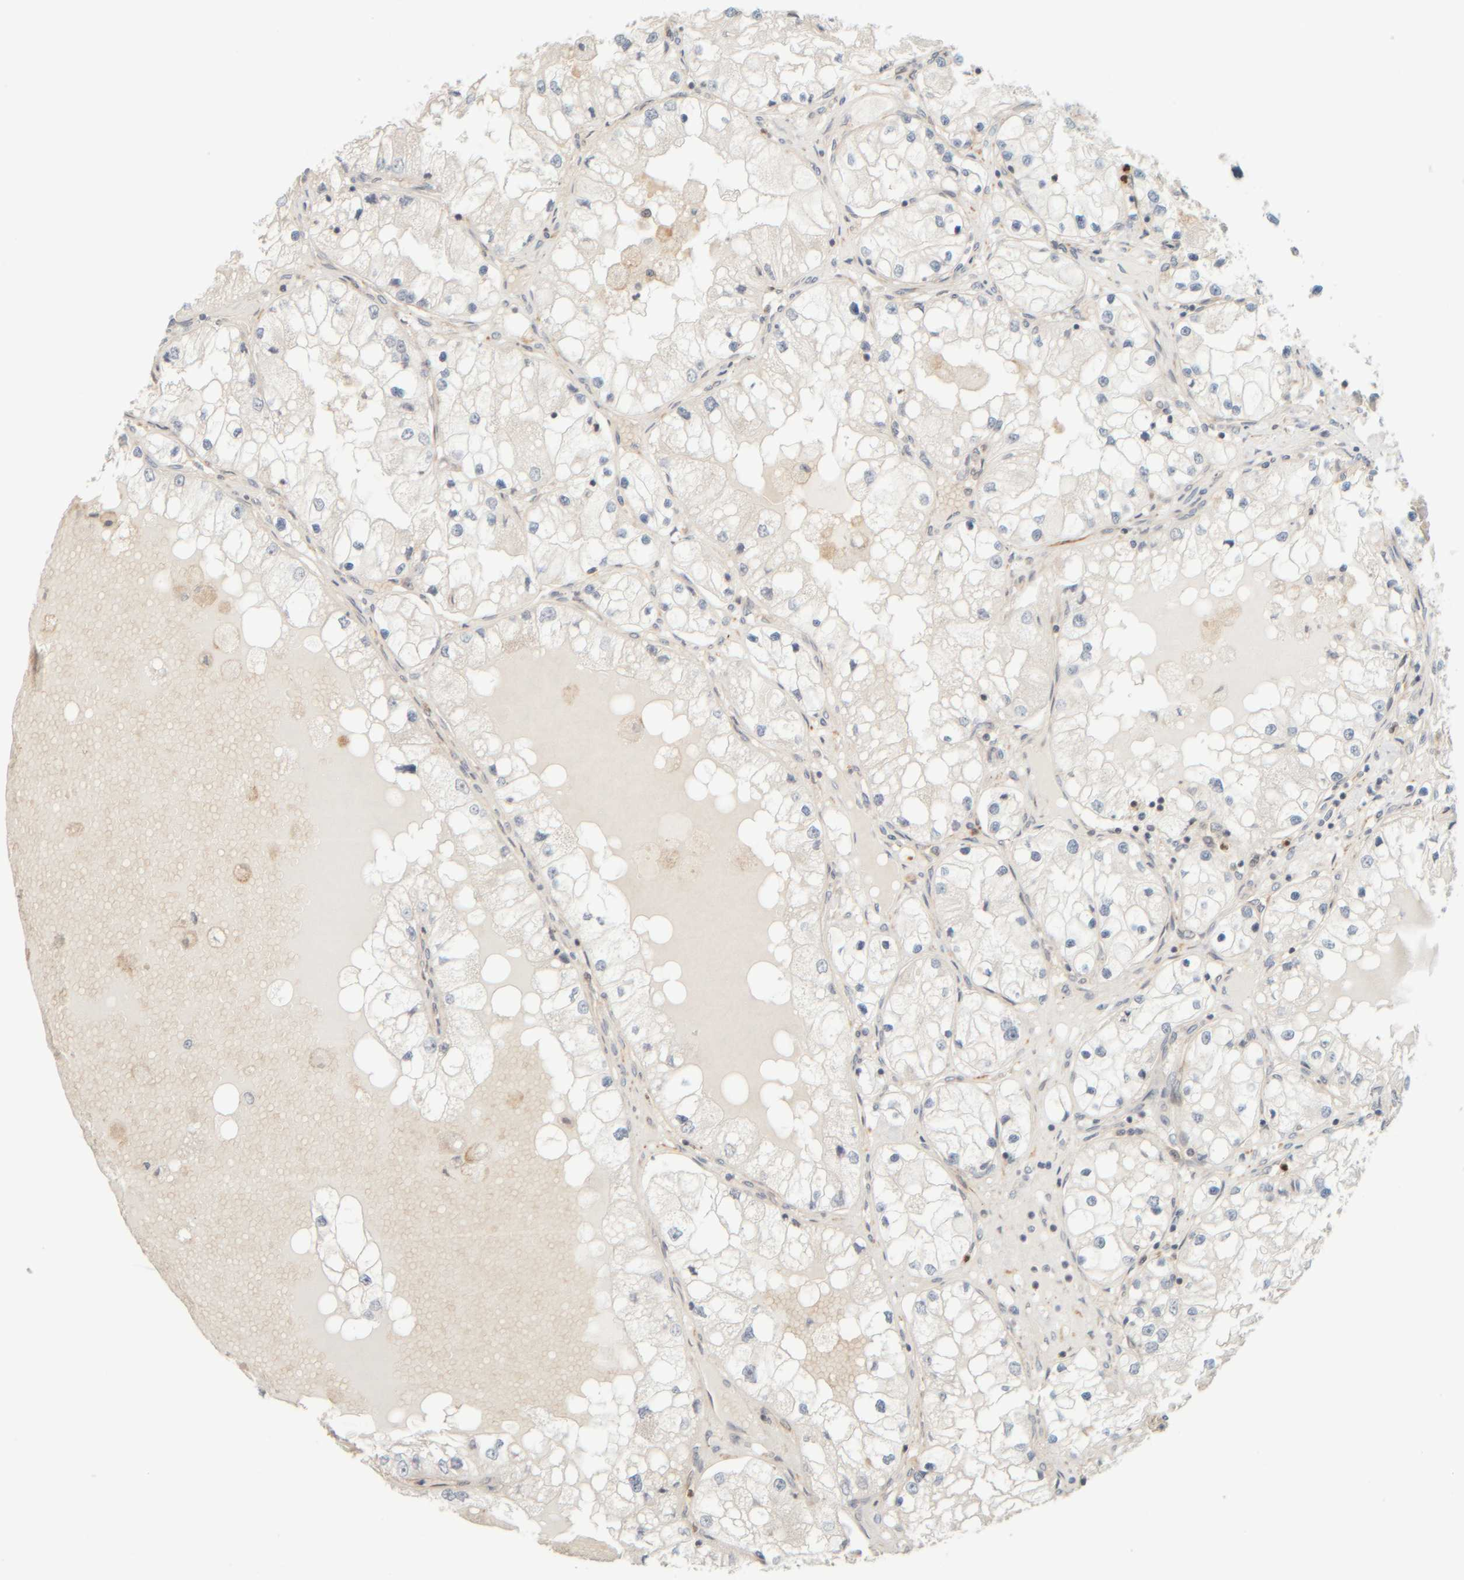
{"staining": {"intensity": "negative", "quantity": "none", "location": "none"}, "tissue": "renal cancer", "cell_type": "Tumor cells", "image_type": "cancer", "snomed": [{"axis": "morphology", "description": "Adenocarcinoma, NOS"}, {"axis": "topography", "description": "Kidney"}], "caption": "Protein analysis of adenocarcinoma (renal) exhibits no significant expression in tumor cells. (Stains: DAB (3,3'-diaminobenzidine) IHC with hematoxylin counter stain, Microscopy: brightfield microscopy at high magnification).", "gene": "PTGES3L-AARSD1", "patient": {"sex": "male", "age": 68}}